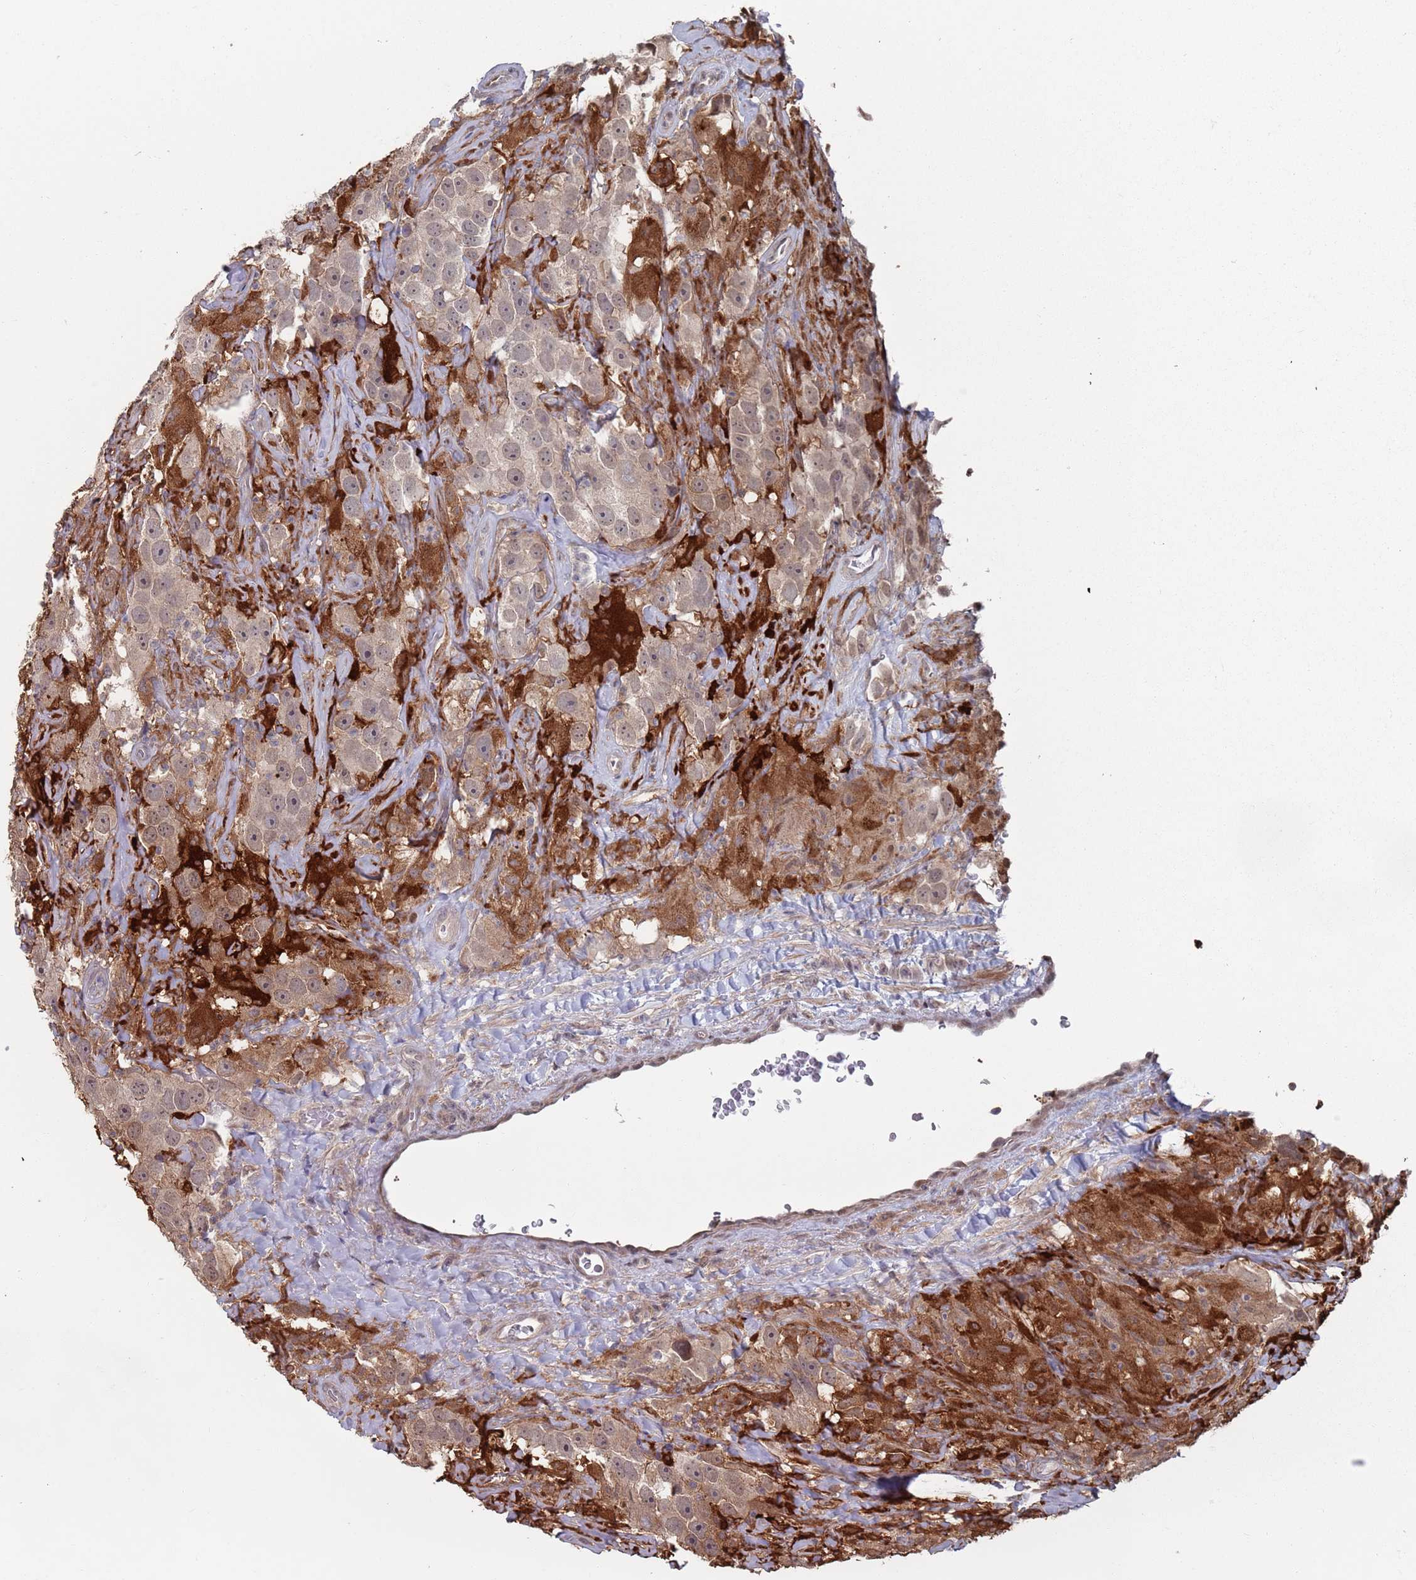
{"staining": {"intensity": "strong", "quantity": "<25%", "location": "cytoplasmic/membranous"}, "tissue": "testis cancer", "cell_type": "Tumor cells", "image_type": "cancer", "snomed": [{"axis": "morphology", "description": "Seminoma, NOS"}, {"axis": "topography", "description": "Testis"}], "caption": "Testis seminoma was stained to show a protein in brown. There is medium levels of strong cytoplasmic/membranous expression in approximately <25% of tumor cells. The staining was performed using DAB, with brown indicating positive protein expression. Nuclei are stained blue with hematoxylin.", "gene": "DGKD", "patient": {"sex": "male", "age": 49}}